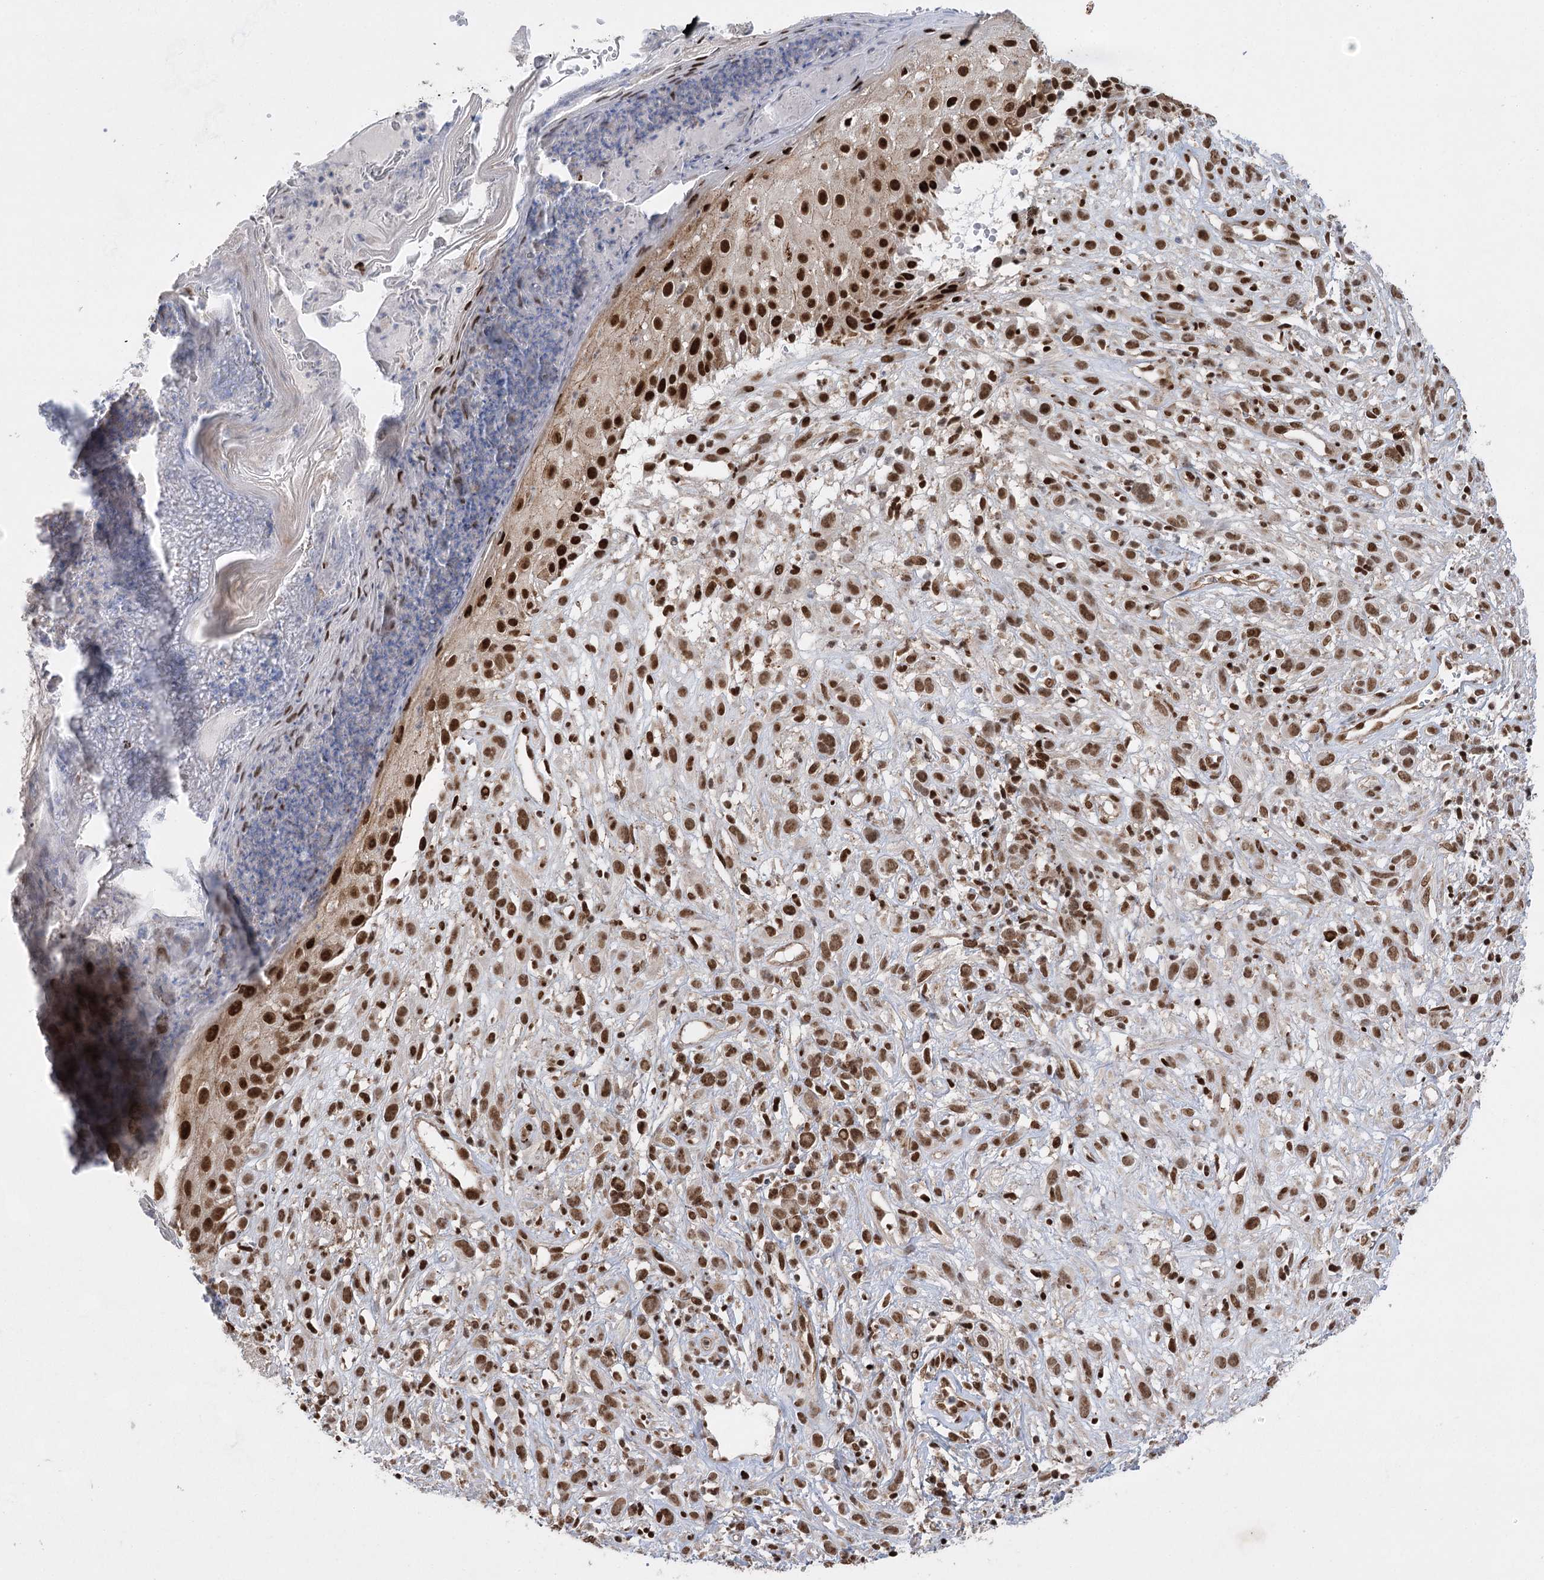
{"staining": {"intensity": "strong", "quantity": ">75%", "location": "nuclear"}, "tissue": "melanoma", "cell_type": "Tumor cells", "image_type": "cancer", "snomed": [{"axis": "morphology", "description": "Malignant melanoma, NOS"}, {"axis": "topography", "description": "Skin of trunk"}], "caption": "There is high levels of strong nuclear expression in tumor cells of malignant melanoma, as demonstrated by immunohistochemical staining (brown color).", "gene": "ZCCHC8", "patient": {"sex": "male", "age": 71}}